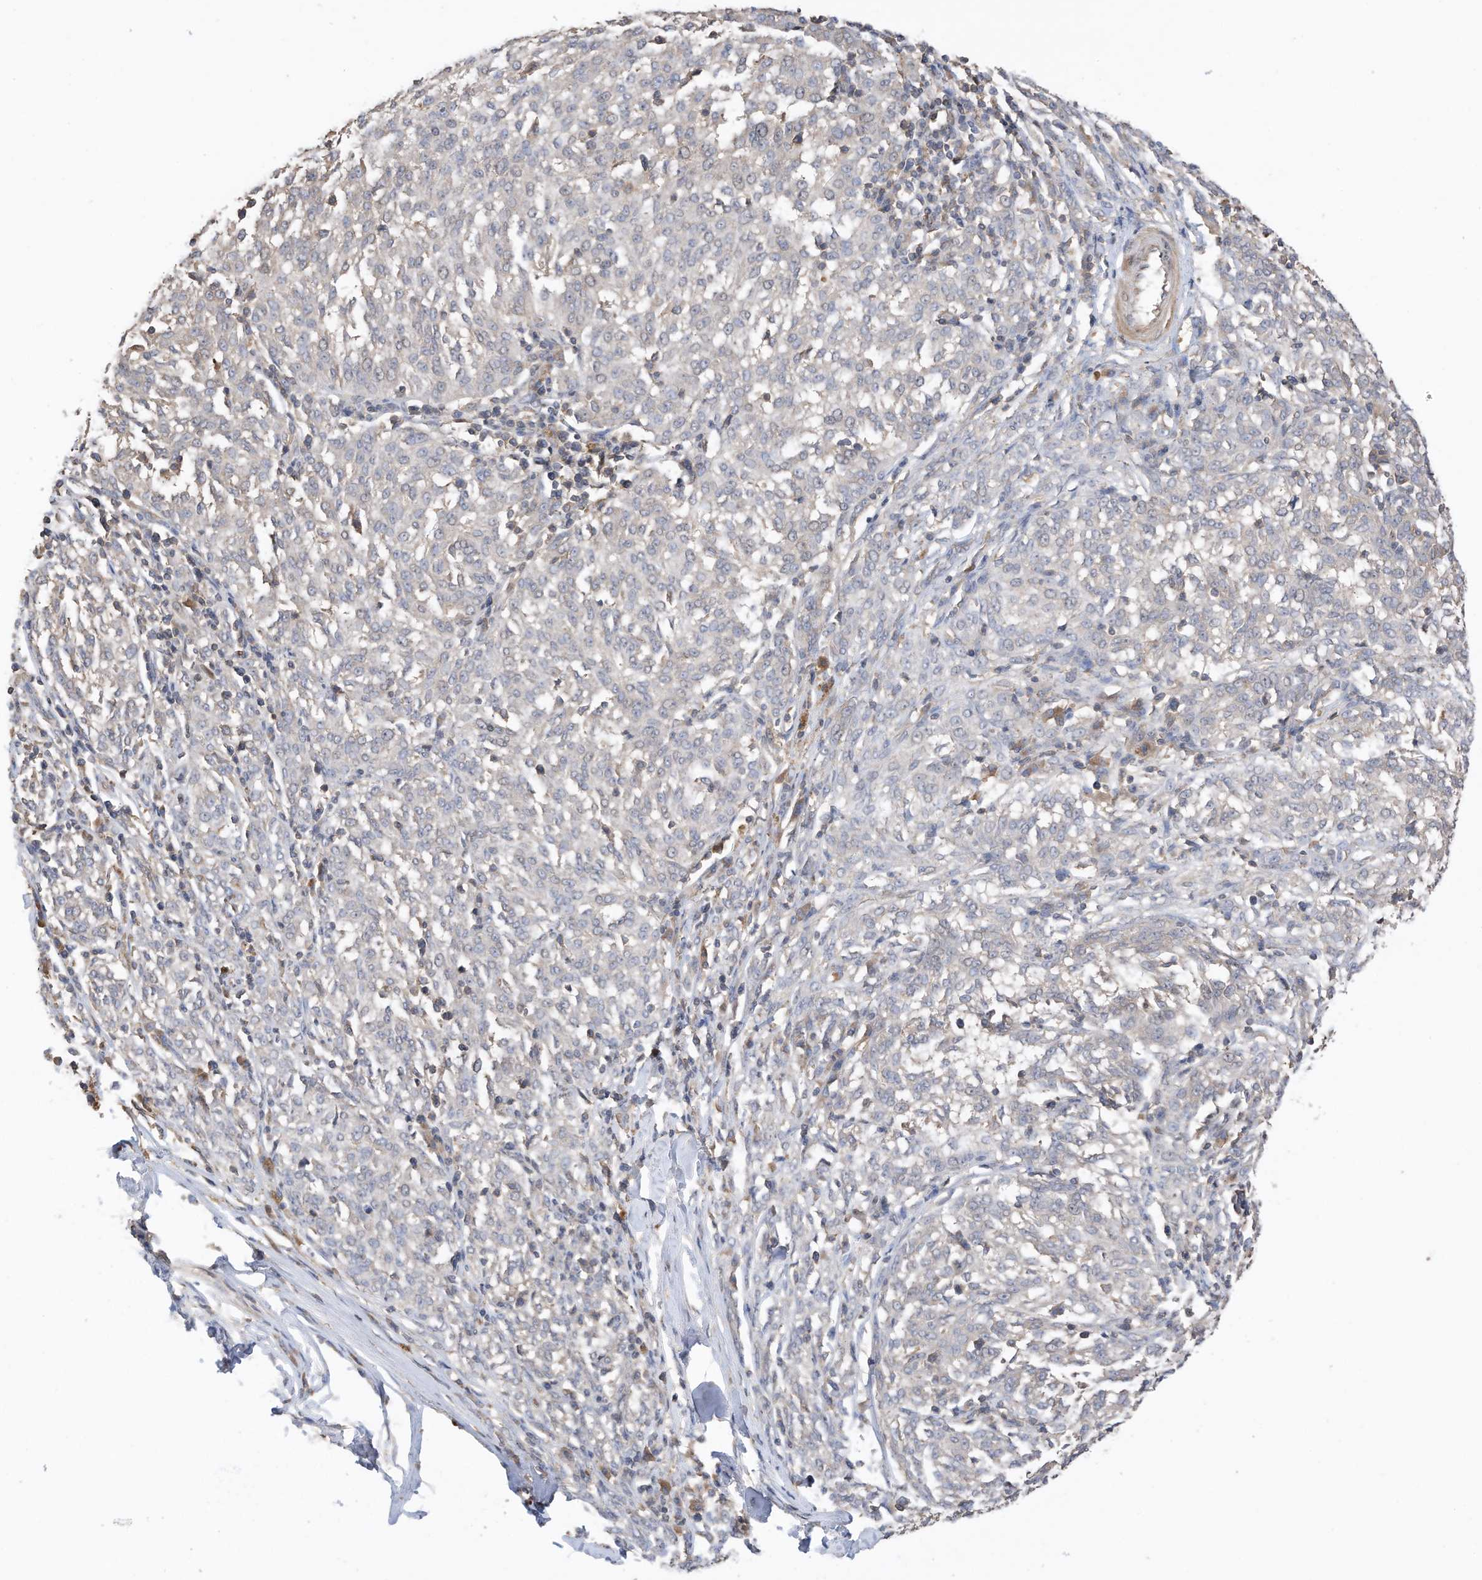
{"staining": {"intensity": "negative", "quantity": "none", "location": "none"}, "tissue": "melanoma", "cell_type": "Tumor cells", "image_type": "cancer", "snomed": [{"axis": "morphology", "description": "Malignant melanoma, NOS"}, {"axis": "topography", "description": "Skin"}], "caption": "Immunohistochemistry (IHC) photomicrograph of human melanoma stained for a protein (brown), which reveals no staining in tumor cells. (DAB (3,3'-diaminobenzidine) IHC with hematoxylin counter stain).", "gene": "REC8", "patient": {"sex": "female", "age": 72}}